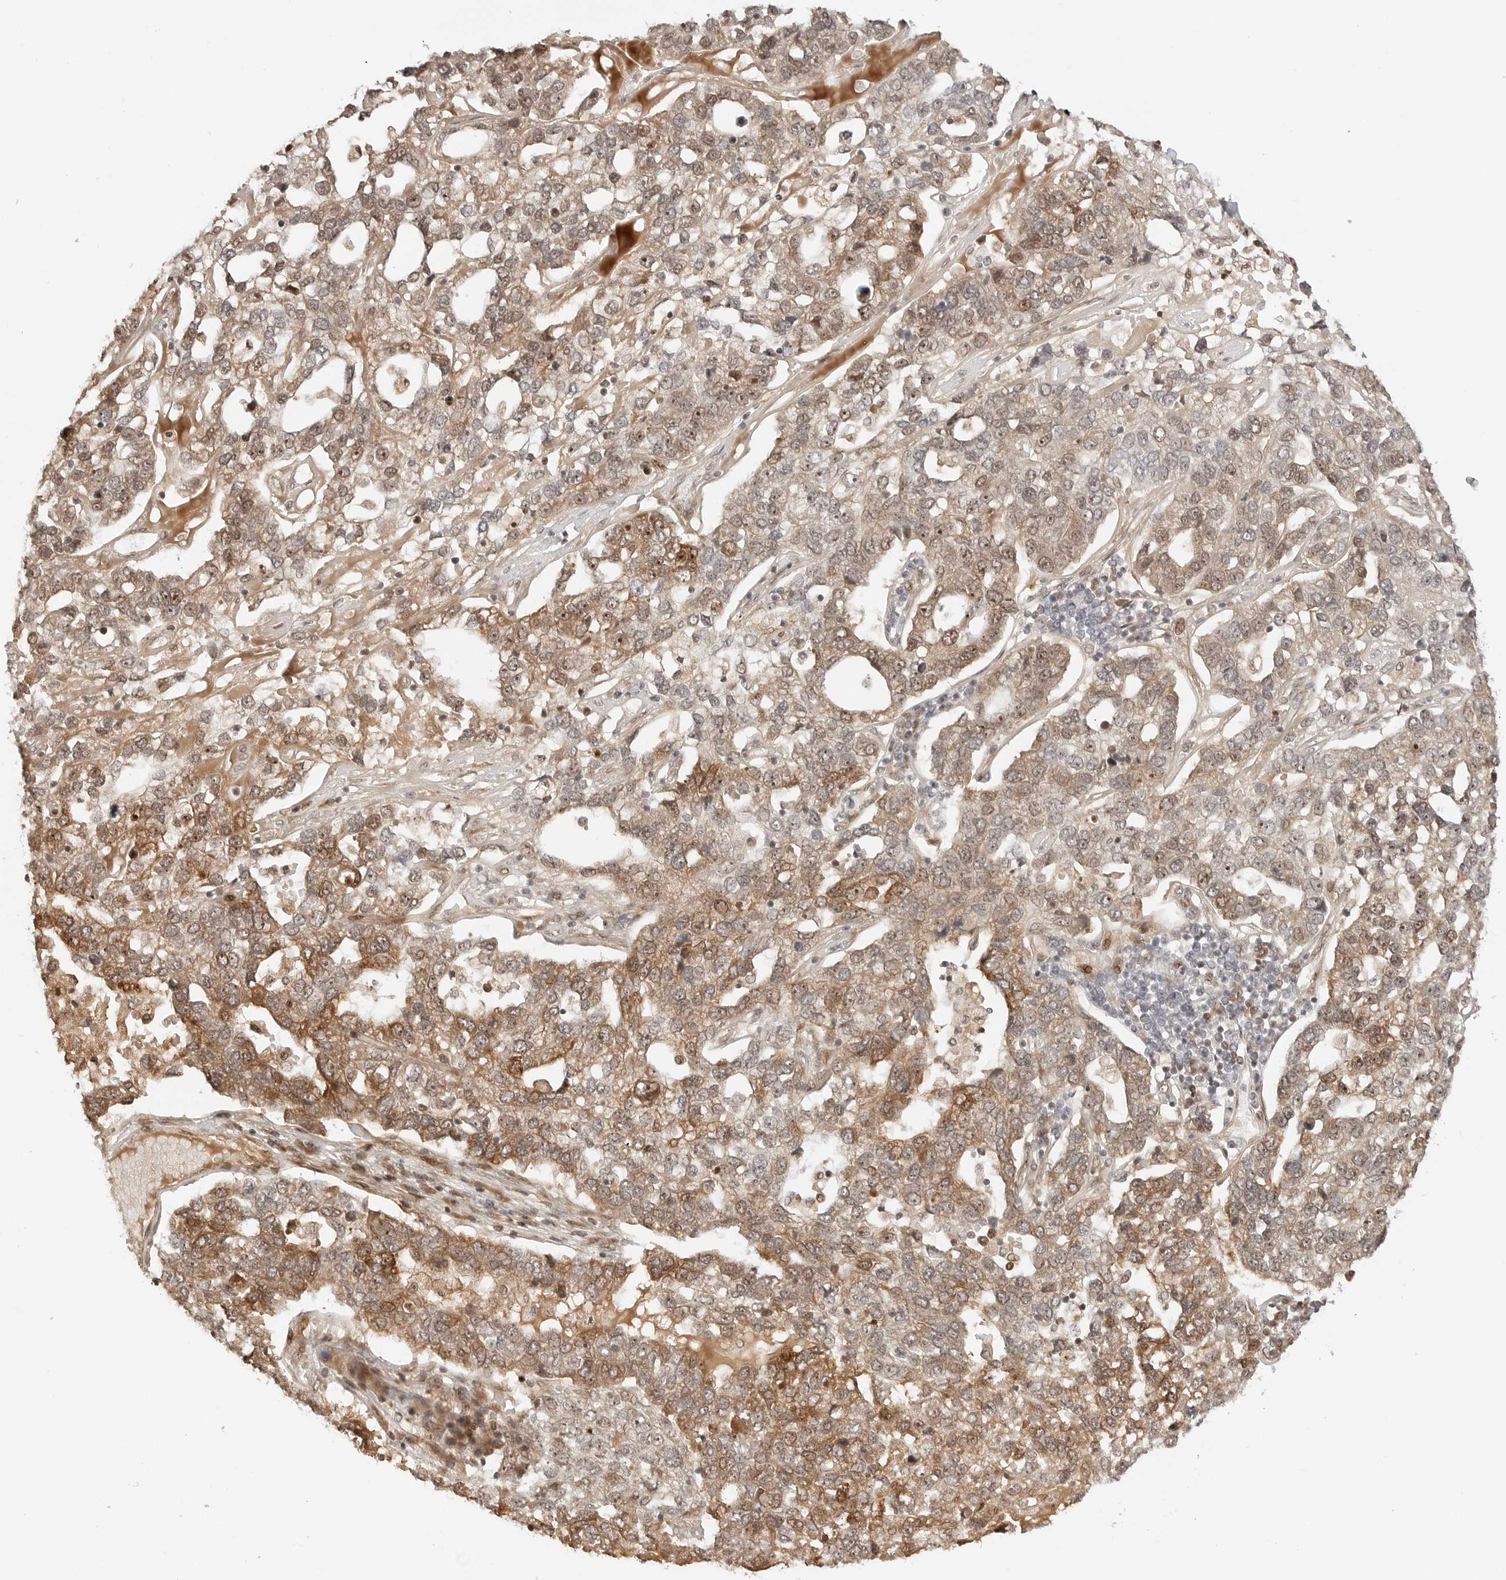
{"staining": {"intensity": "moderate", "quantity": "25%-75%", "location": "cytoplasmic/membranous,nuclear"}, "tissue": "pancreatic cancer", "cell_type": "Tumor cells", "image_type": "cancer", "snomed": [{"axis": "morphology", "description": "Adenocarcinoma, NOS"}, {"axis": "topography", "description": "Pancreas"}], "caption": "Tumor cells exhibit medium levels of moderate cytoplasmic/membranous and nuclear expression in about 25%-75% of cells in pancreatic cancer. The staining was performed using DAB (3,3'-diaminobenzidine), with brown indicating positive protein expression. Nuclei are stained blue with hematoxylin.", "gene": "GEM", "patient": {"sex": "female", "age": 61}}